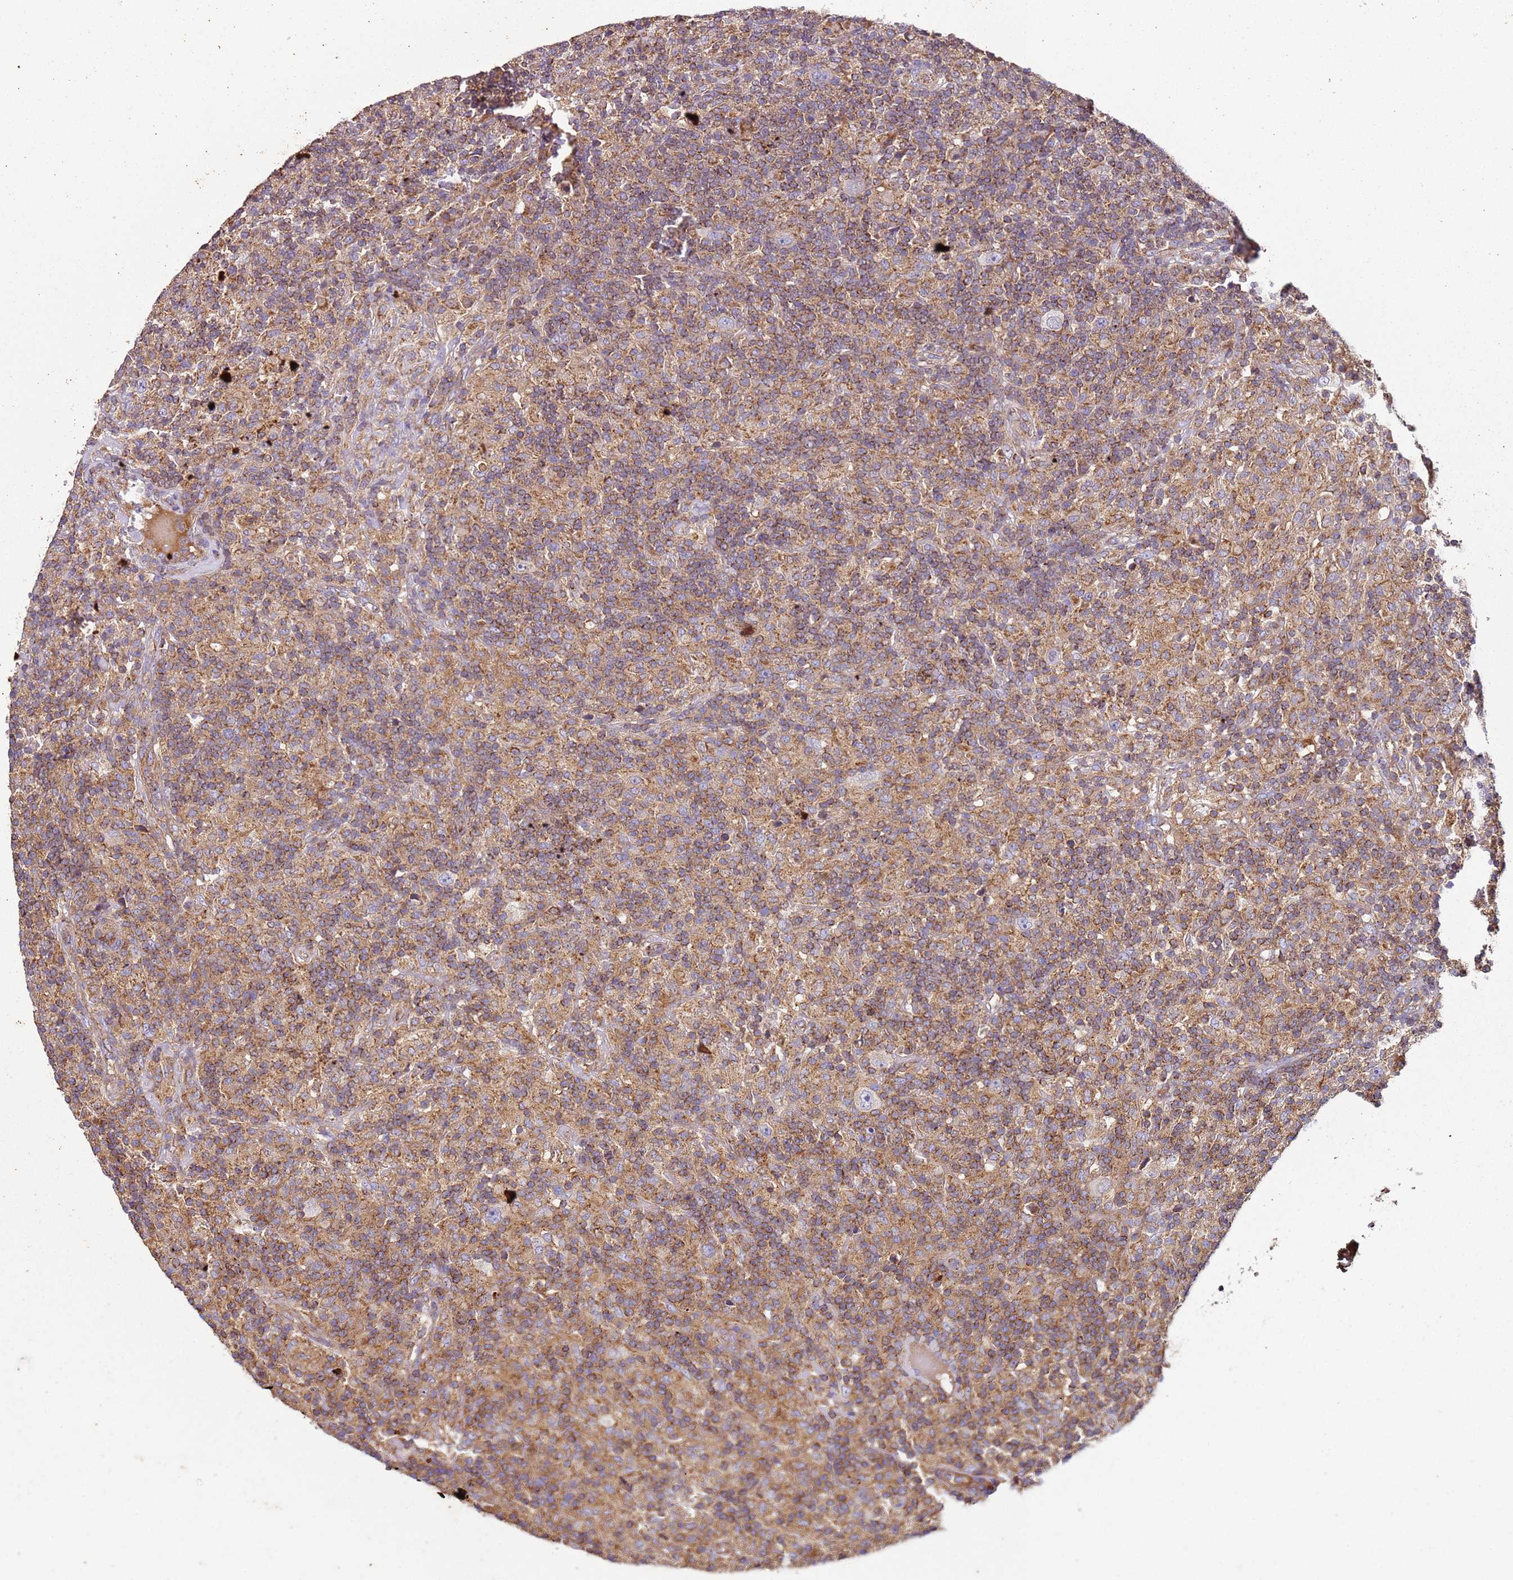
{"staining": {"intensity": "negative", "quantity": "none", "location": "none"}, "tissue": "lymphoma", "cell_type": "Tumor cells", "image_type": "cancer", "snomed": [{"axis": "morphology", "description": "Hodgkin's disease, NOS"}, {"axis": "topography", "description": "Lymph node"}], "caption": "Histopathology image shows no significant protein positivity in tumor cells of lymphoma.", "gene": "RMND5A", "patient": {"sex": "male", "age": 70}}